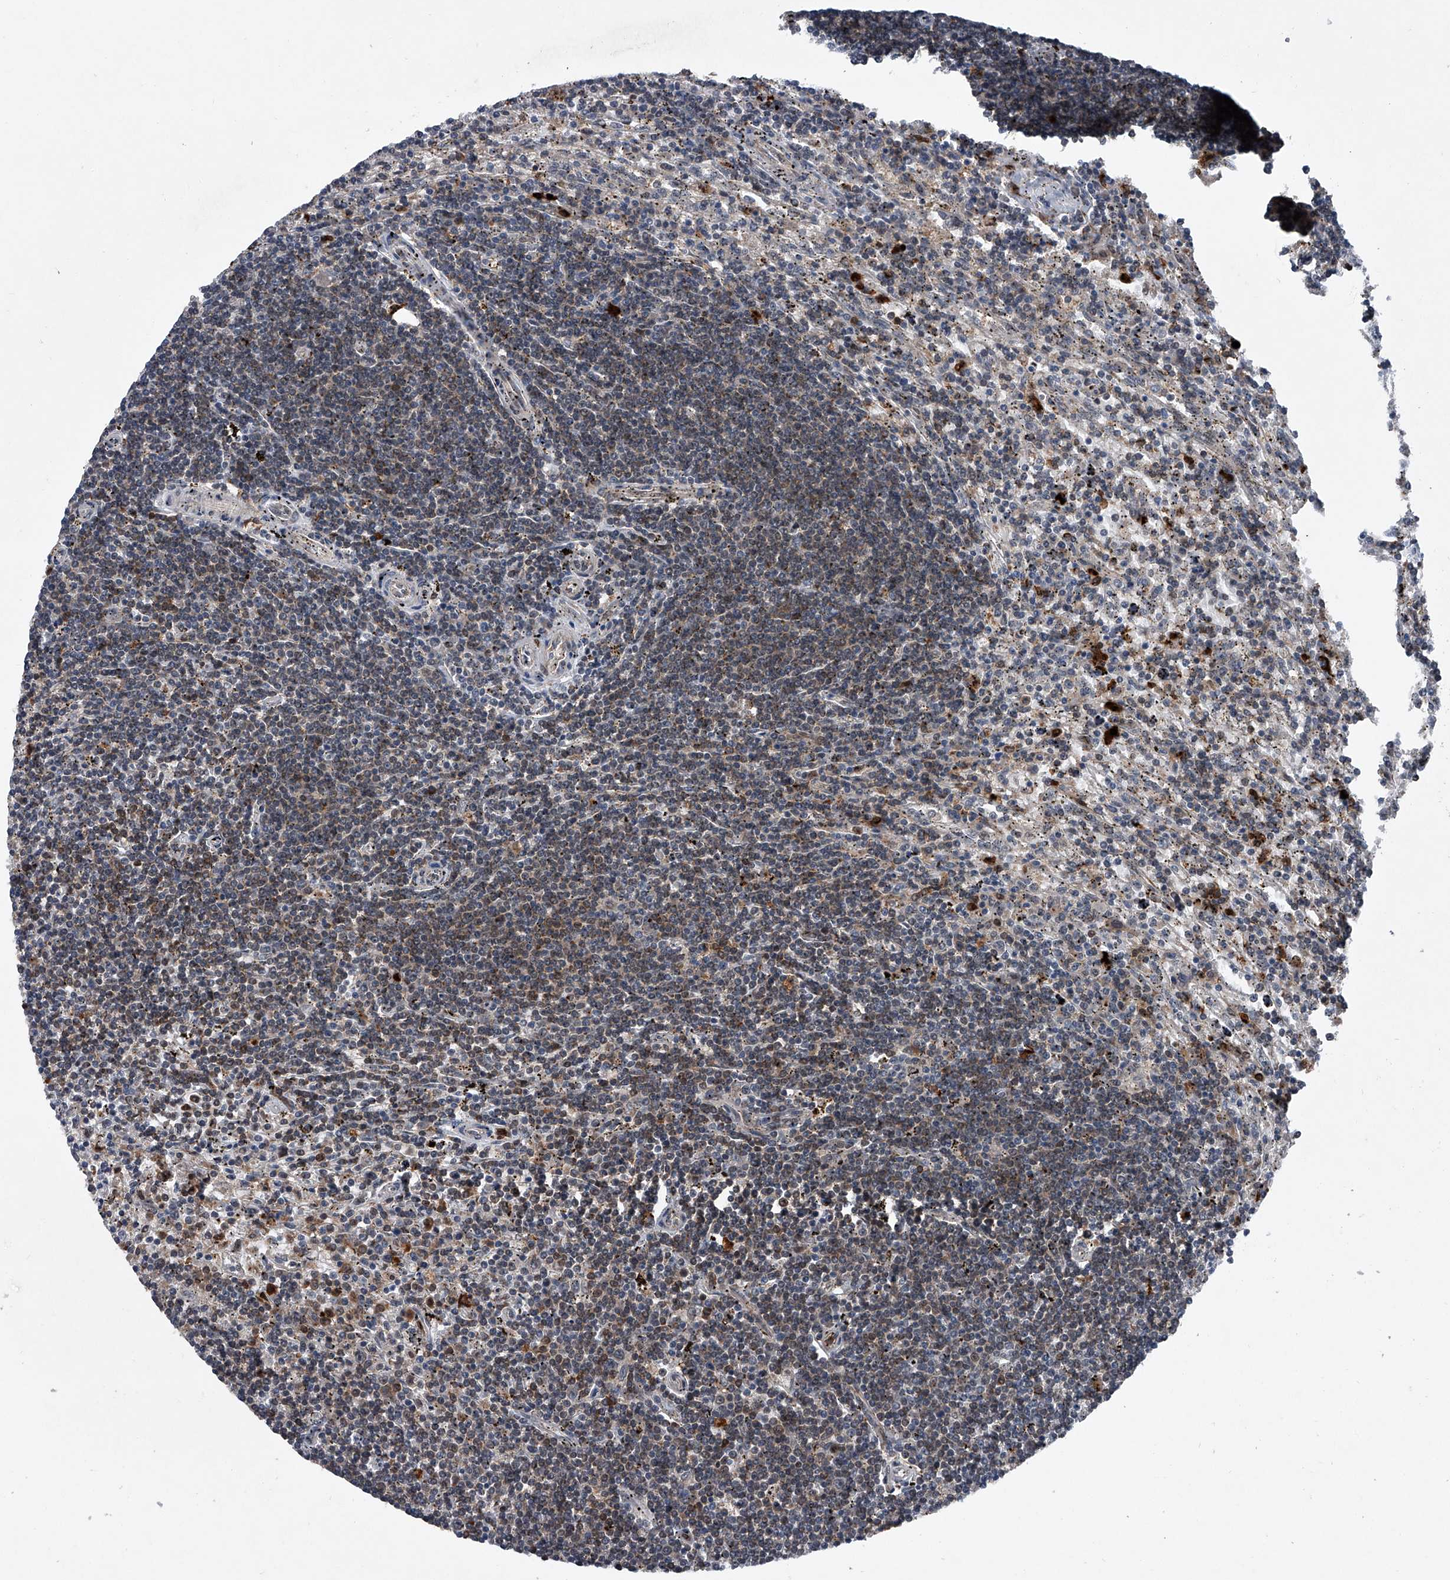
{"staining": {"intensity": "weak", "quantity": "<25%", "location": "cytoplasmic/membranous"}, "tissue": "lymphoma", "cell_type": "Tumor cells", "image_type": "cancer", "snomed": [{"axis": "morphology", "description": "Malignant lymphoma, non-Hodgkin's type, Low grade"}, {"axis": "topography", "description": "Spleen"}], "caption": "A high-resolution photomicrograph shows IHC staining of lymphoma, which shows no significant positivity in tumor cells.", "gene": "MAPKAP1", "patient": {"sex": "male", "age": 76}}